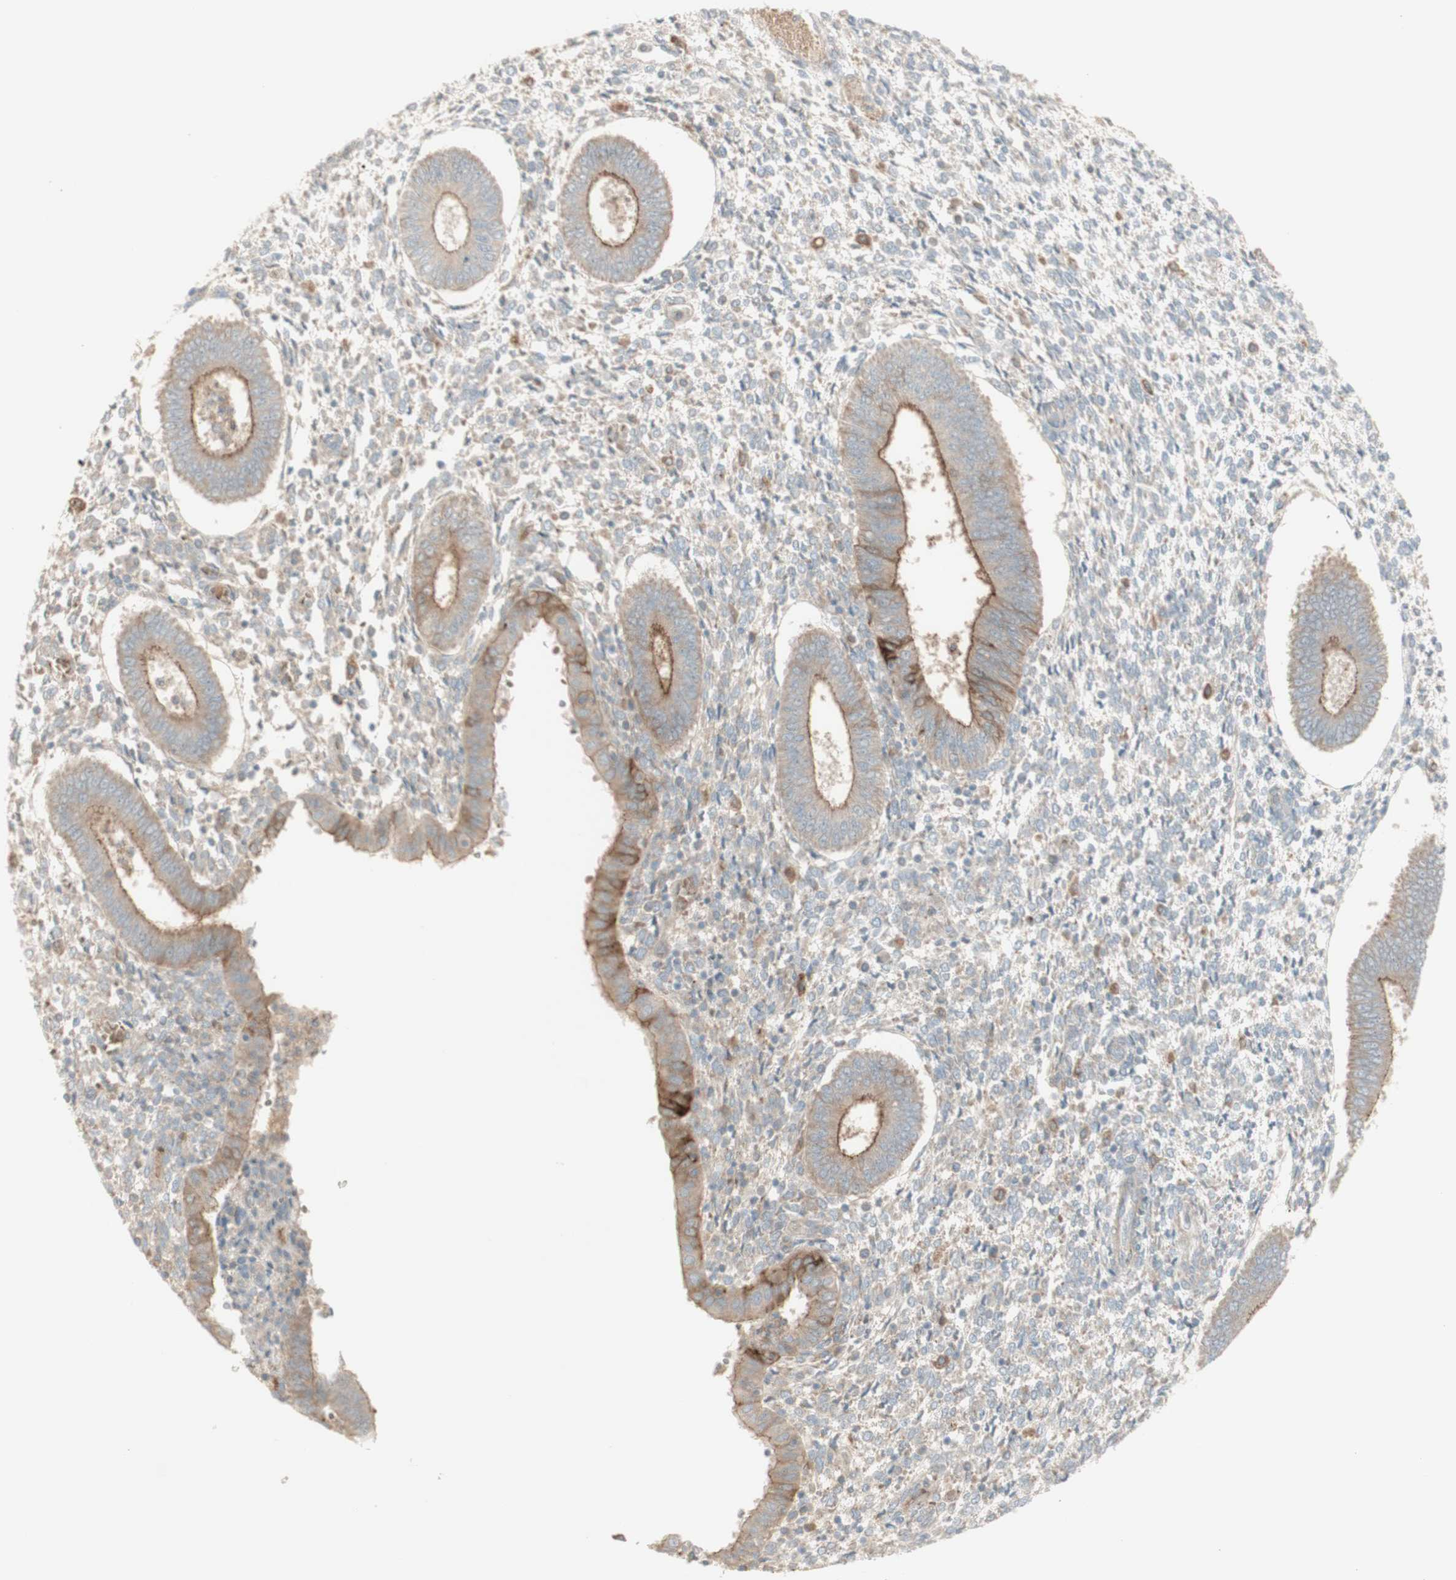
{"staining": {"intensity": "weak", "quantity": "25%-75%", "location": "cytoplasmic/membranous"}, "tissue": "endometrium", "cell_type": "Cells in endometrial stroma", "image_type": "normal", "snomed": [{"axis": "morphology", "description": "Normal tissue, NOS"}, {"axis": "topography", "description": "Endometrium"}], "caption": "The image displays immunohistochemical staining of benign endometrium. There is weak cytoplasmic/membranous positivity is present in approximately 25%-75% of cells in endometrial stroma.", "gene": "PTGER4", "patient": {"sex": "female", "age": 35}}